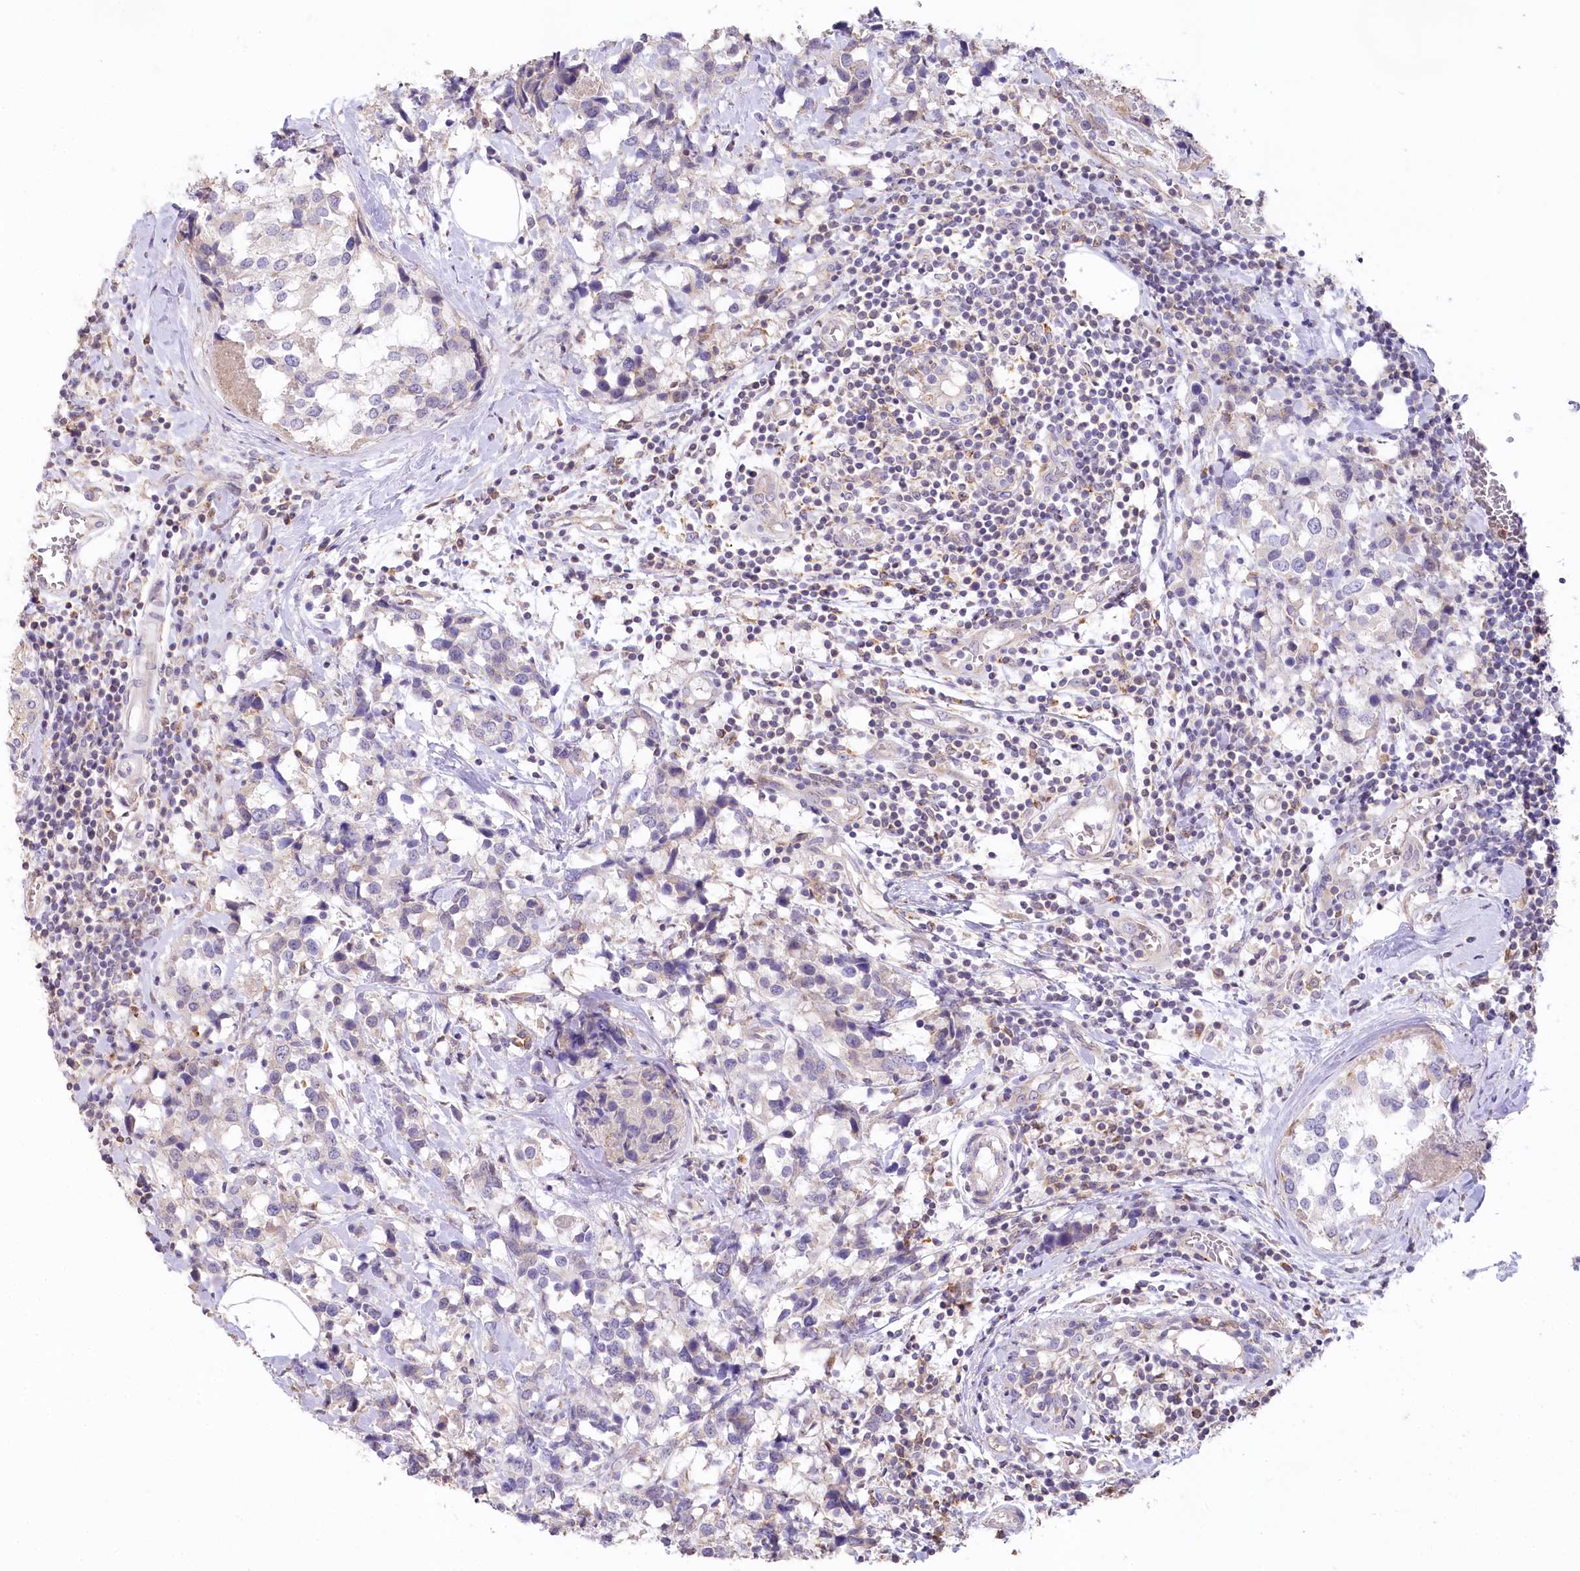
{"staining": {"intensity": "negative", "quantity": "none", "location": "none"}, "tissue": "breast cancer", "cell_type": "Tumor cells", "image_type": "cancer", "snomed": [{"axis": "morphology", "description": "Lobular carcinoma"}, {"axis": "topography", "description": "Breast"}], "caption": "High magnification brightfield microscopy of breast cancer stained with DAB (3,3'-diaminobenzidine) (brown) and counterstained with hematoxylin (blue): tumor cells show no significant positivity. The staining is performed using DAB (3,3'-diaminobenzidine) brown chromogen with nuclei counter-stained in using hematoxylin.", "gene": "SLC6A11", "patient": {"sex": "female", "age": 59}}